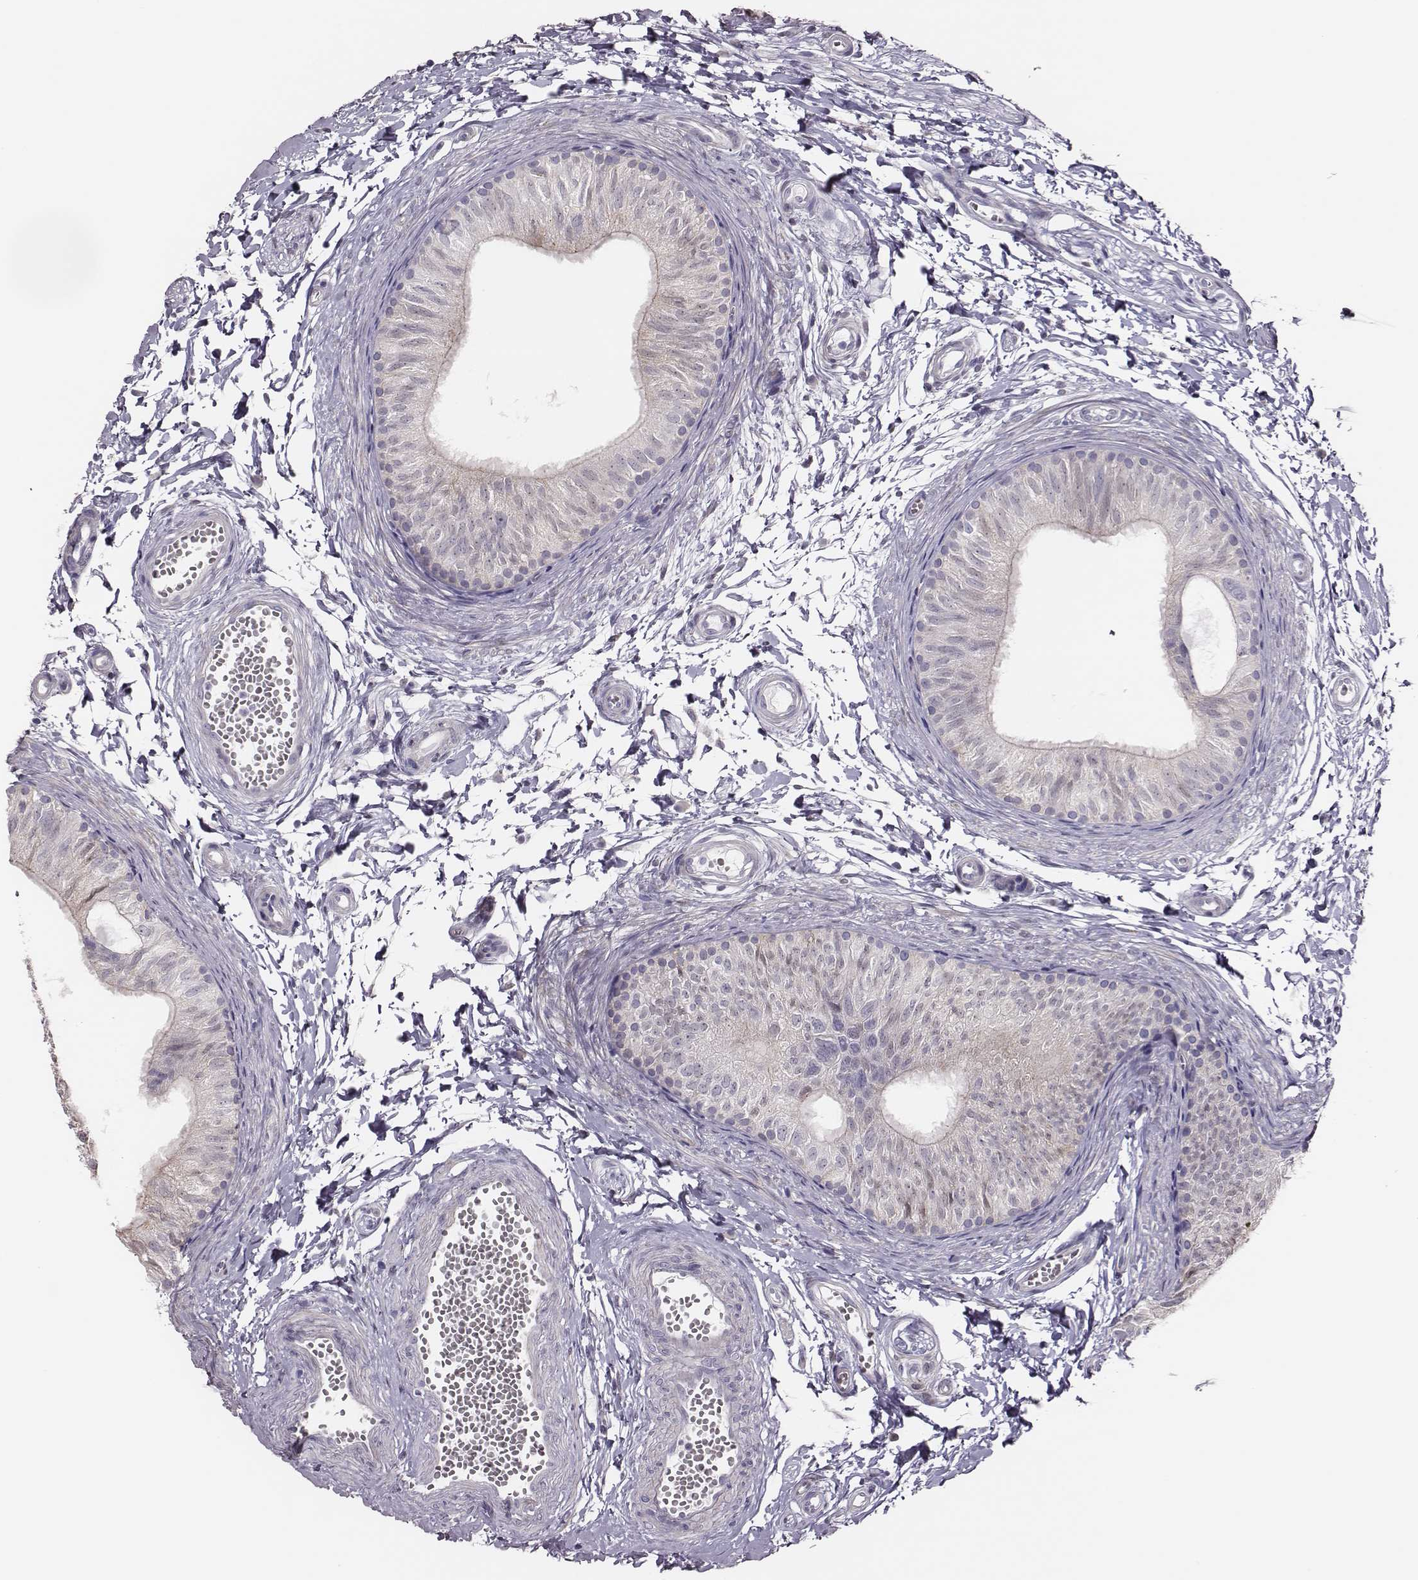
{"staining": {"intensity": "negative", "quantity": "none", "location": "none"}, "tissue": "epididymis", "cell_type": "Glandular cells", "image_type": "normal", "snomed": [{"axis": "morphology", "description": "Normal tissue, NOS"}, {"axis": "topography", "description": "Epididymis"}], "caption": "The immunohistochemistry (IHC) image has no significant positivity in glandular cells of epididymis.", "gene": "SCML2", "patient": {"sex": "male", "age": 22}}